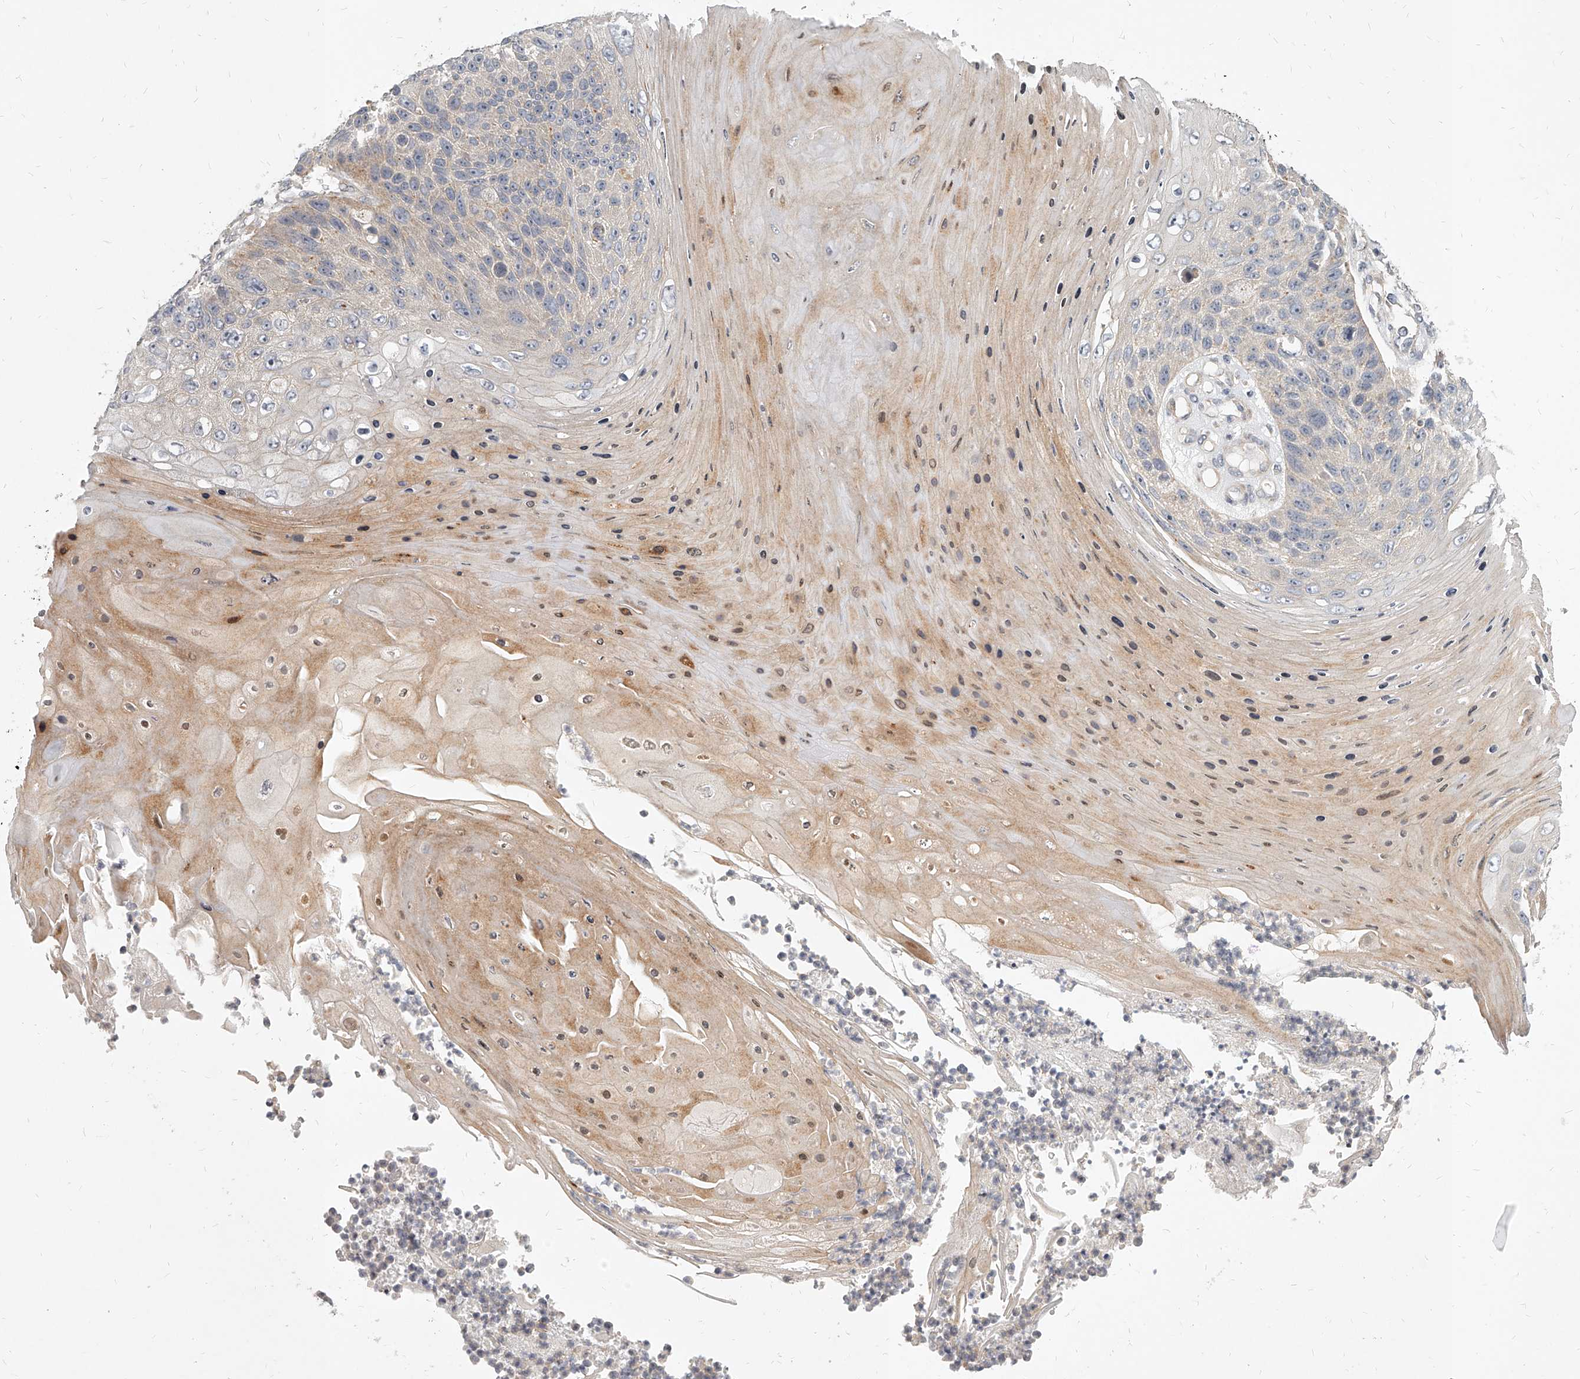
{"staining": {"intensity": "negative", "quantity": "none", "location": "none"}, "tissue": "skin cancer", "cell_type": "Tumor cells", "image_type": "cancer", "snomed": [{"axis": "morphology", "description": "Squamous cell carcinoma, NOS"}, {"axis": "topography", "description": "Skin"}], "caption": "The micrograph exhibits no staining of tumor cells in skin cancer.", "gene": "SLC37A1", "patient": {"sex": "female", "age": 88}}